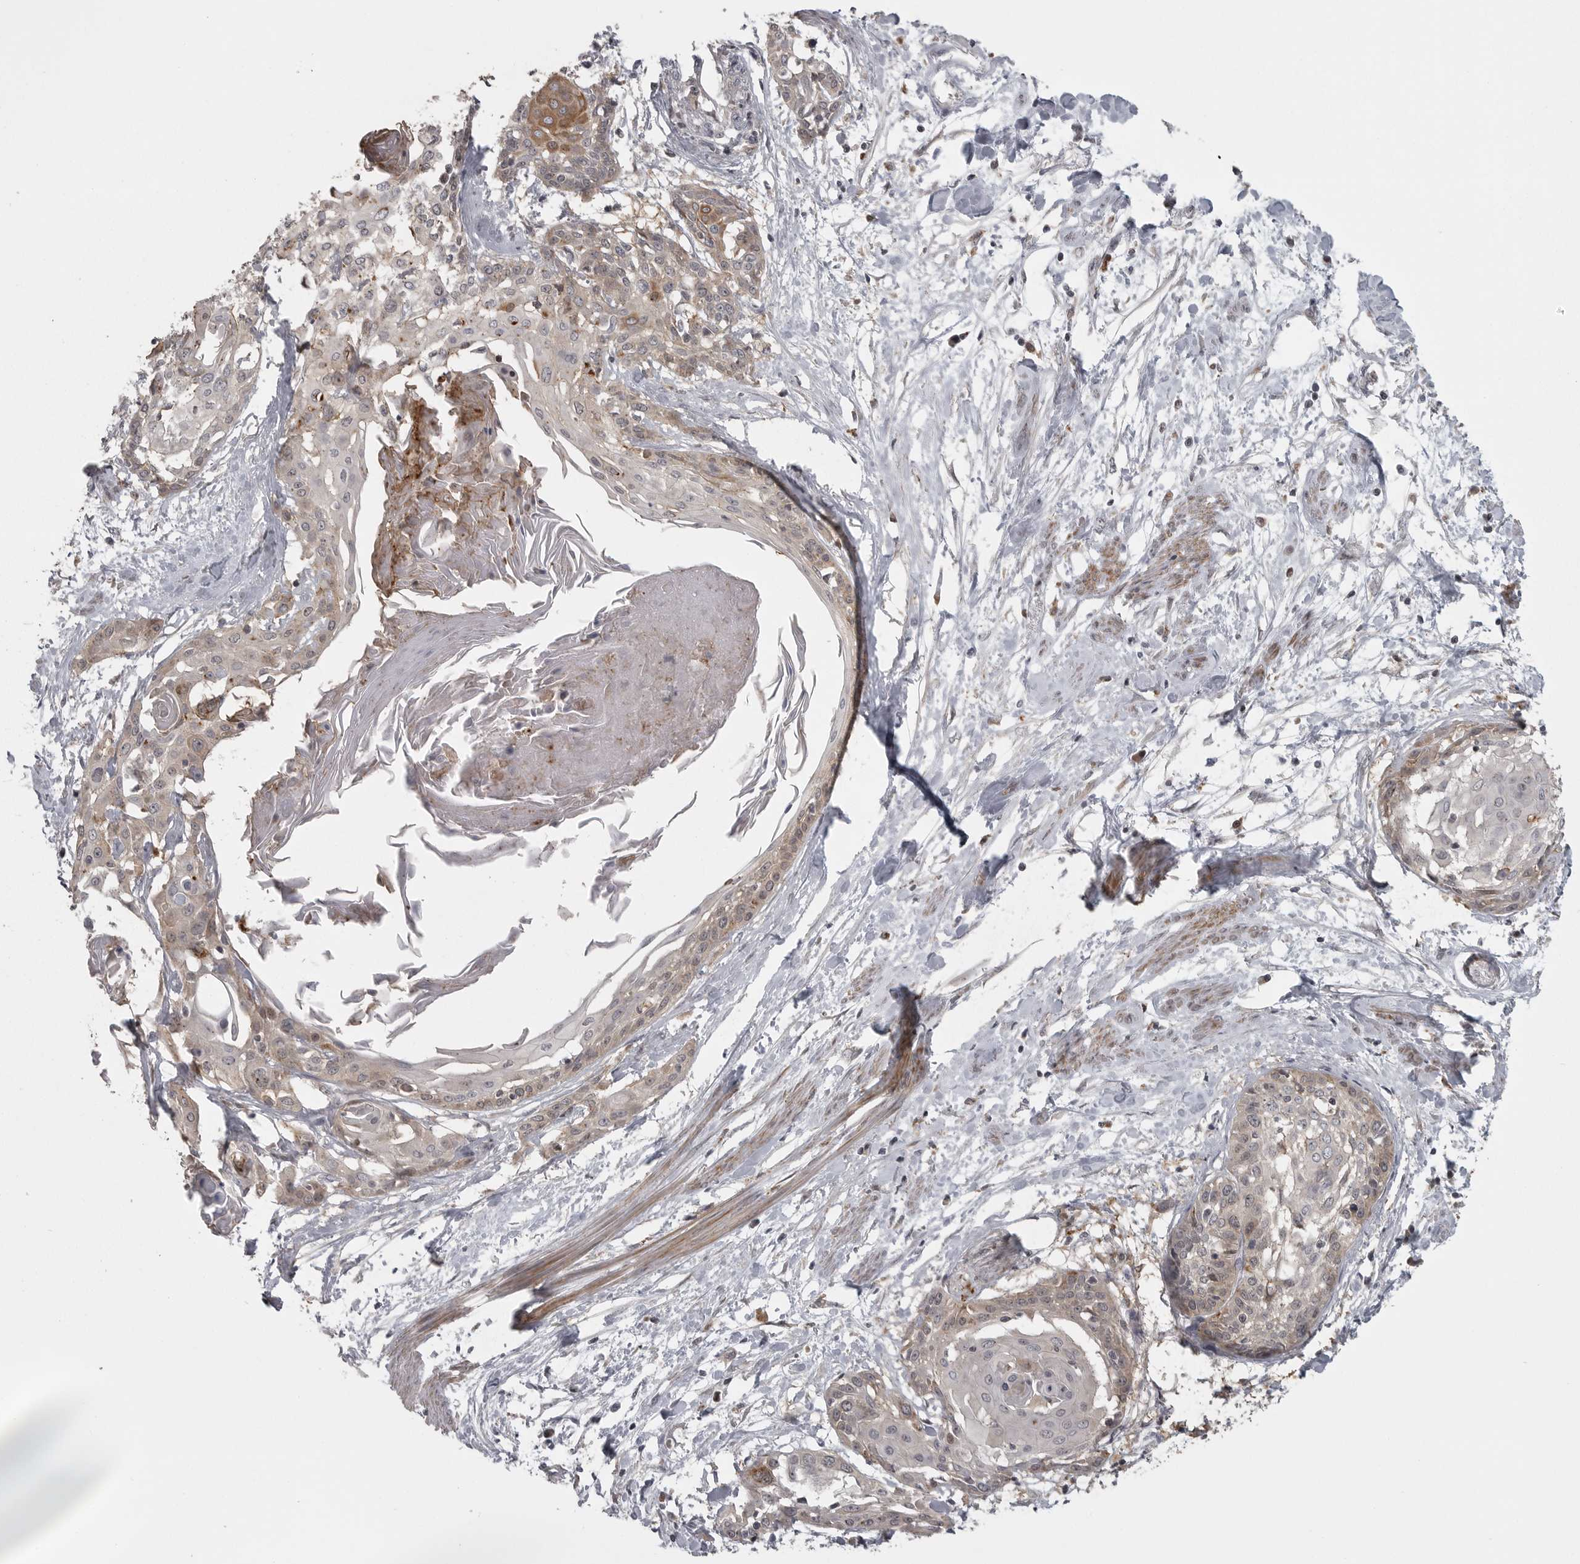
{"staining": {"intensity": "weak", "quantity": "25%-75%", "location": "cytoplasmic/membranous"}, "tissue": "cervical cancer", "cell_type": "Tumor cells", "image_type": "cancer", "snomed": [{"axis": "morphology", "description": "Squamous cell carcinoma, NOS"}, {"axis": "topography", "description": "Cervix"}], "caption": "Tumor cells show weak cytoplasmic/membranous expression in about 25%-75% of cells in cervical cancer (squamous cell carcinoma).", "gene": "PPP1R9A", "patient": {"sex": "female", "age": 57}}